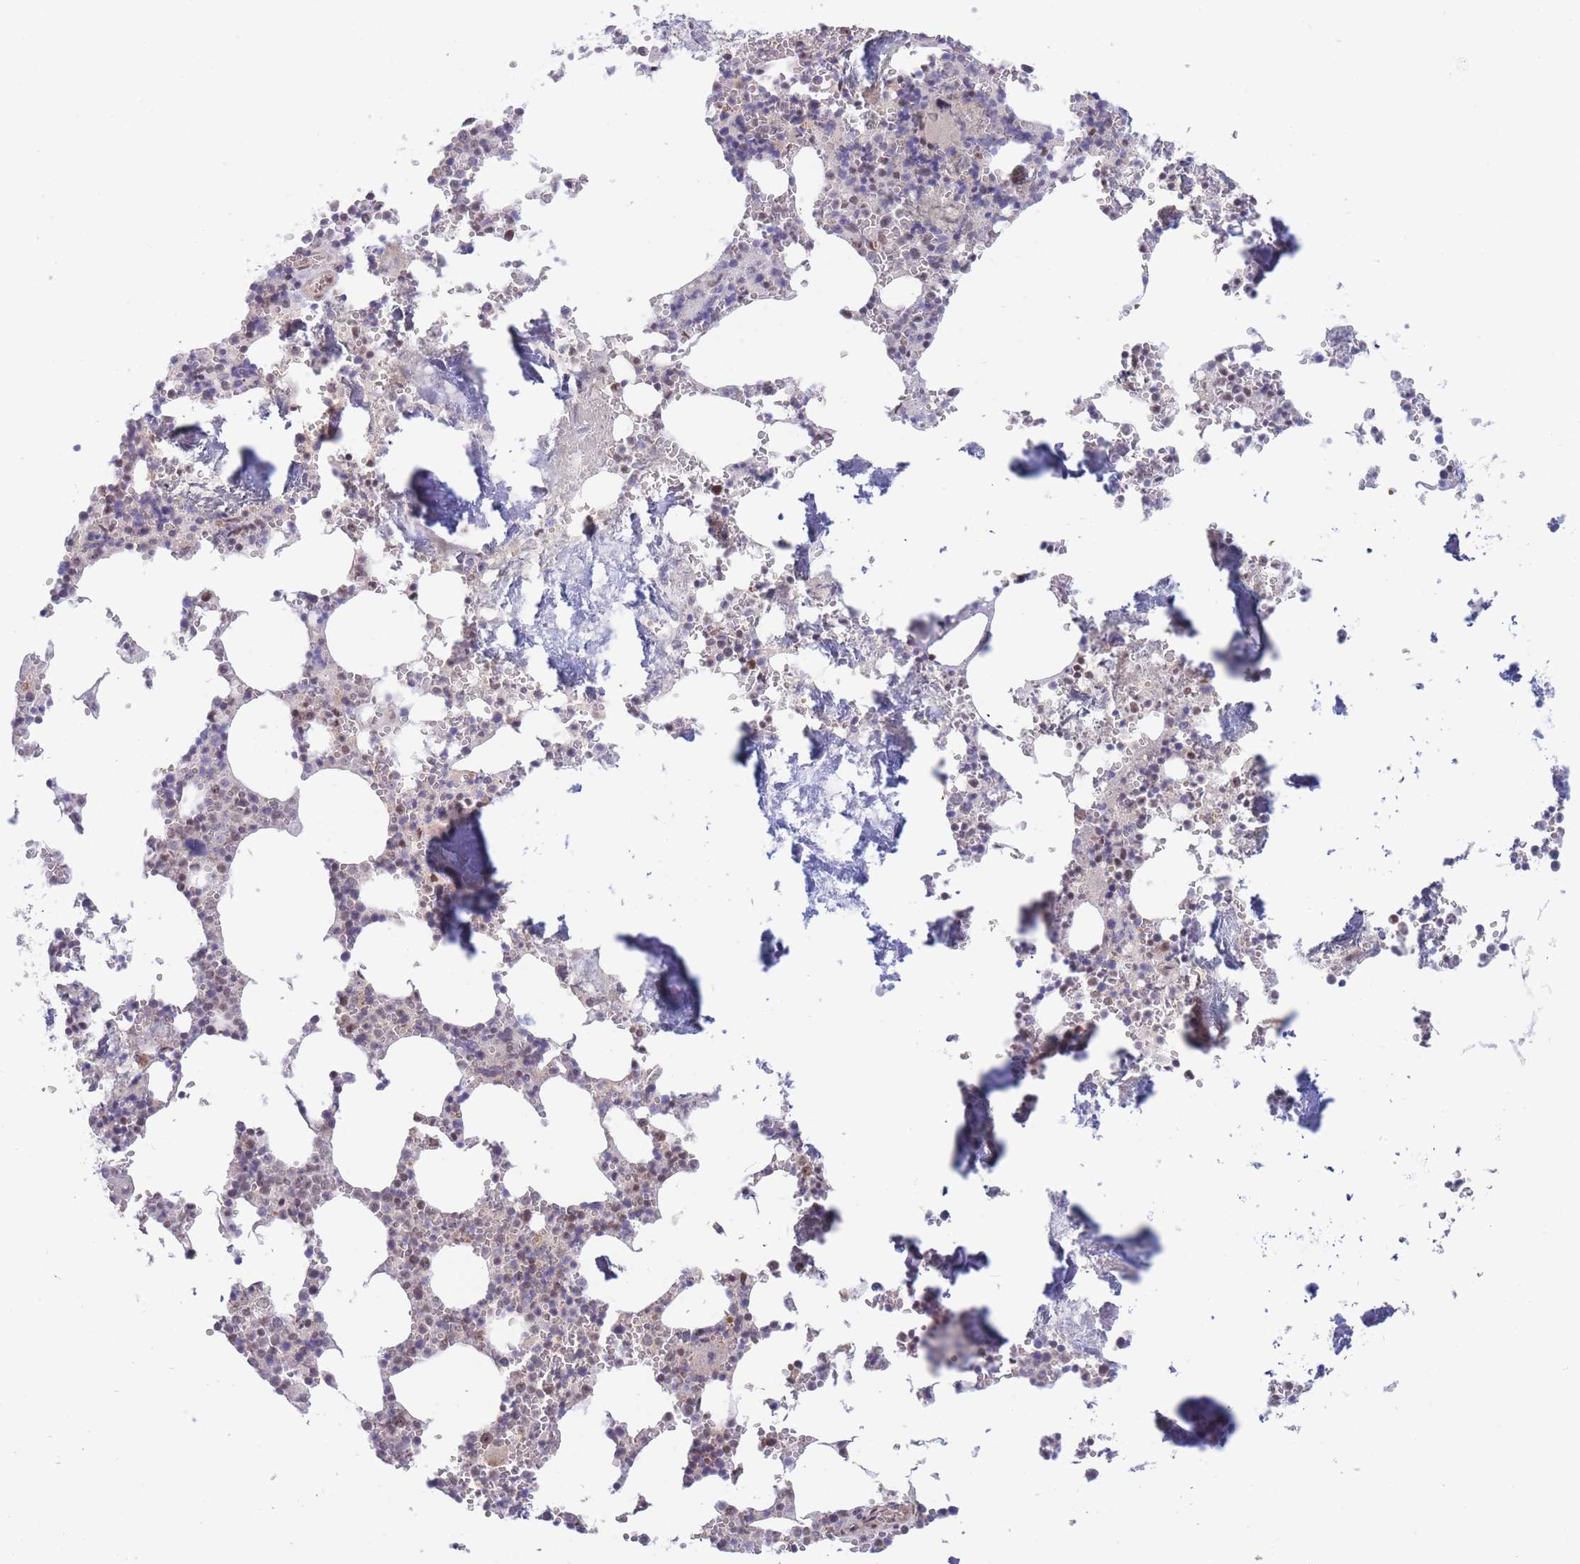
{"staining": {"intensity": "moderate", "quantity": "<25%", "location": "nuclear"}, "tissue": "bone marrow", "cell_type": "Hematopoietic cells", "image_type": "normal", "snomed": [{"axis": "morphology", "description": "Normal tissue, NOS"}, {"axis": "topography", "description": "Bone marrow"}], "caption": "Bone marrow stained with DAB (3,3'-diaminobenzidine) immunohistochemistry displays low levels of moderate nuclear positivity in about <25% of hematopoietic cells.", "gene": "BOD1L1", "patient": {"sex": "male", "age": 54}}